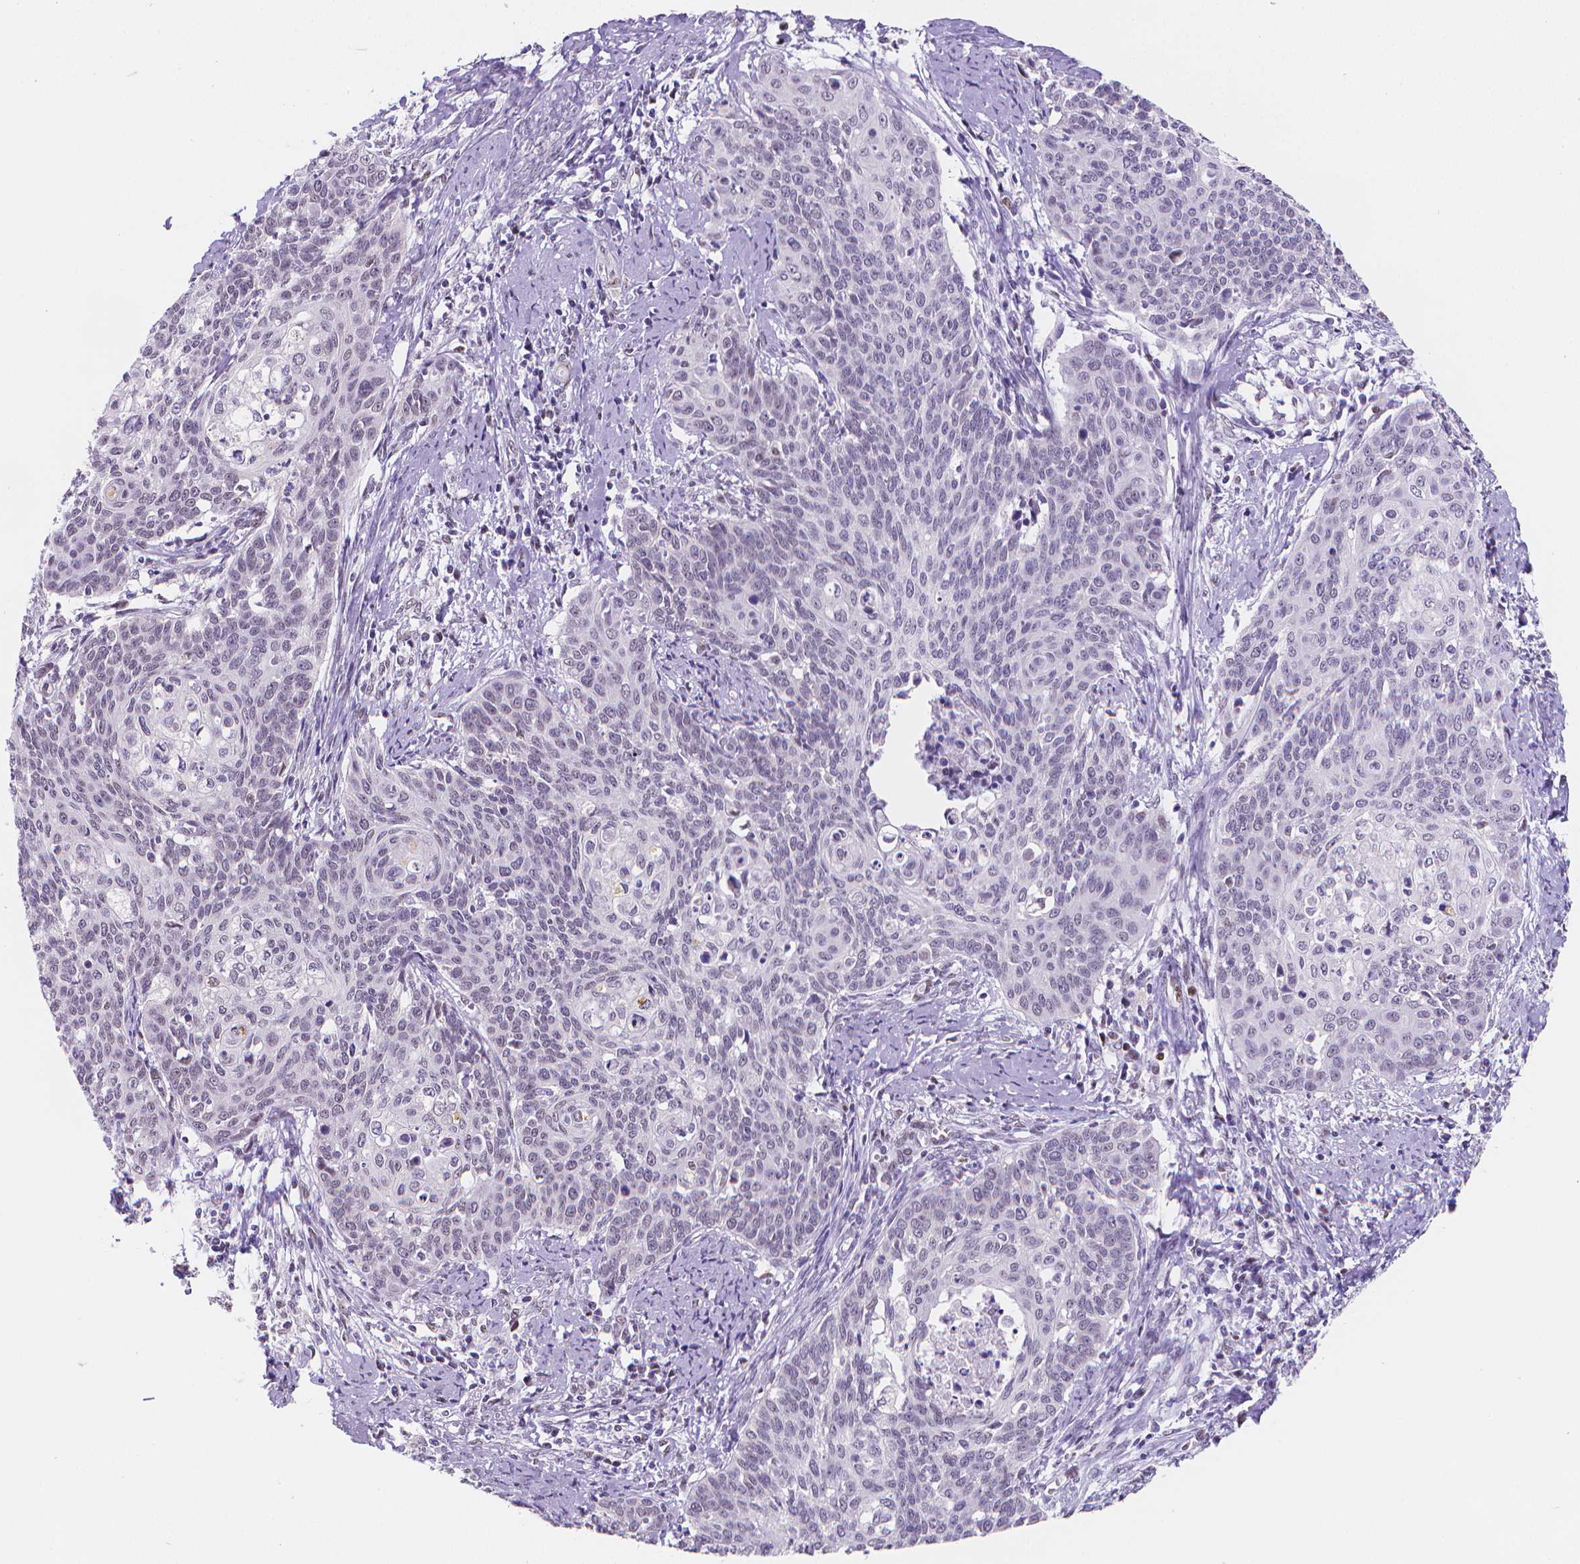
{"staining": {"intensity": "negative", "quantity": "none", "location": "none"}, "tissue": "cervical cancer", "cell_type": "Tumor cells", "image_type": "cancer", "snomed": [{"axis": "morphology", "description": "Normal tissue, NOS"}, {"axis": "morphology", "description": "Squamous cell carcinoma, NOS"}, {"axis": "topography", "description": "Cervix"}], "caption": "IHC photomicrograph of neoplastic tissue: squamous cell carcinoma (cervical) stained with DAB (3,3'-diaminobenzidine) exhibits no significant protein positivity in tumor cells.", "gene": "MEF2C", "patient": {"sex": "female", "age": 39}}